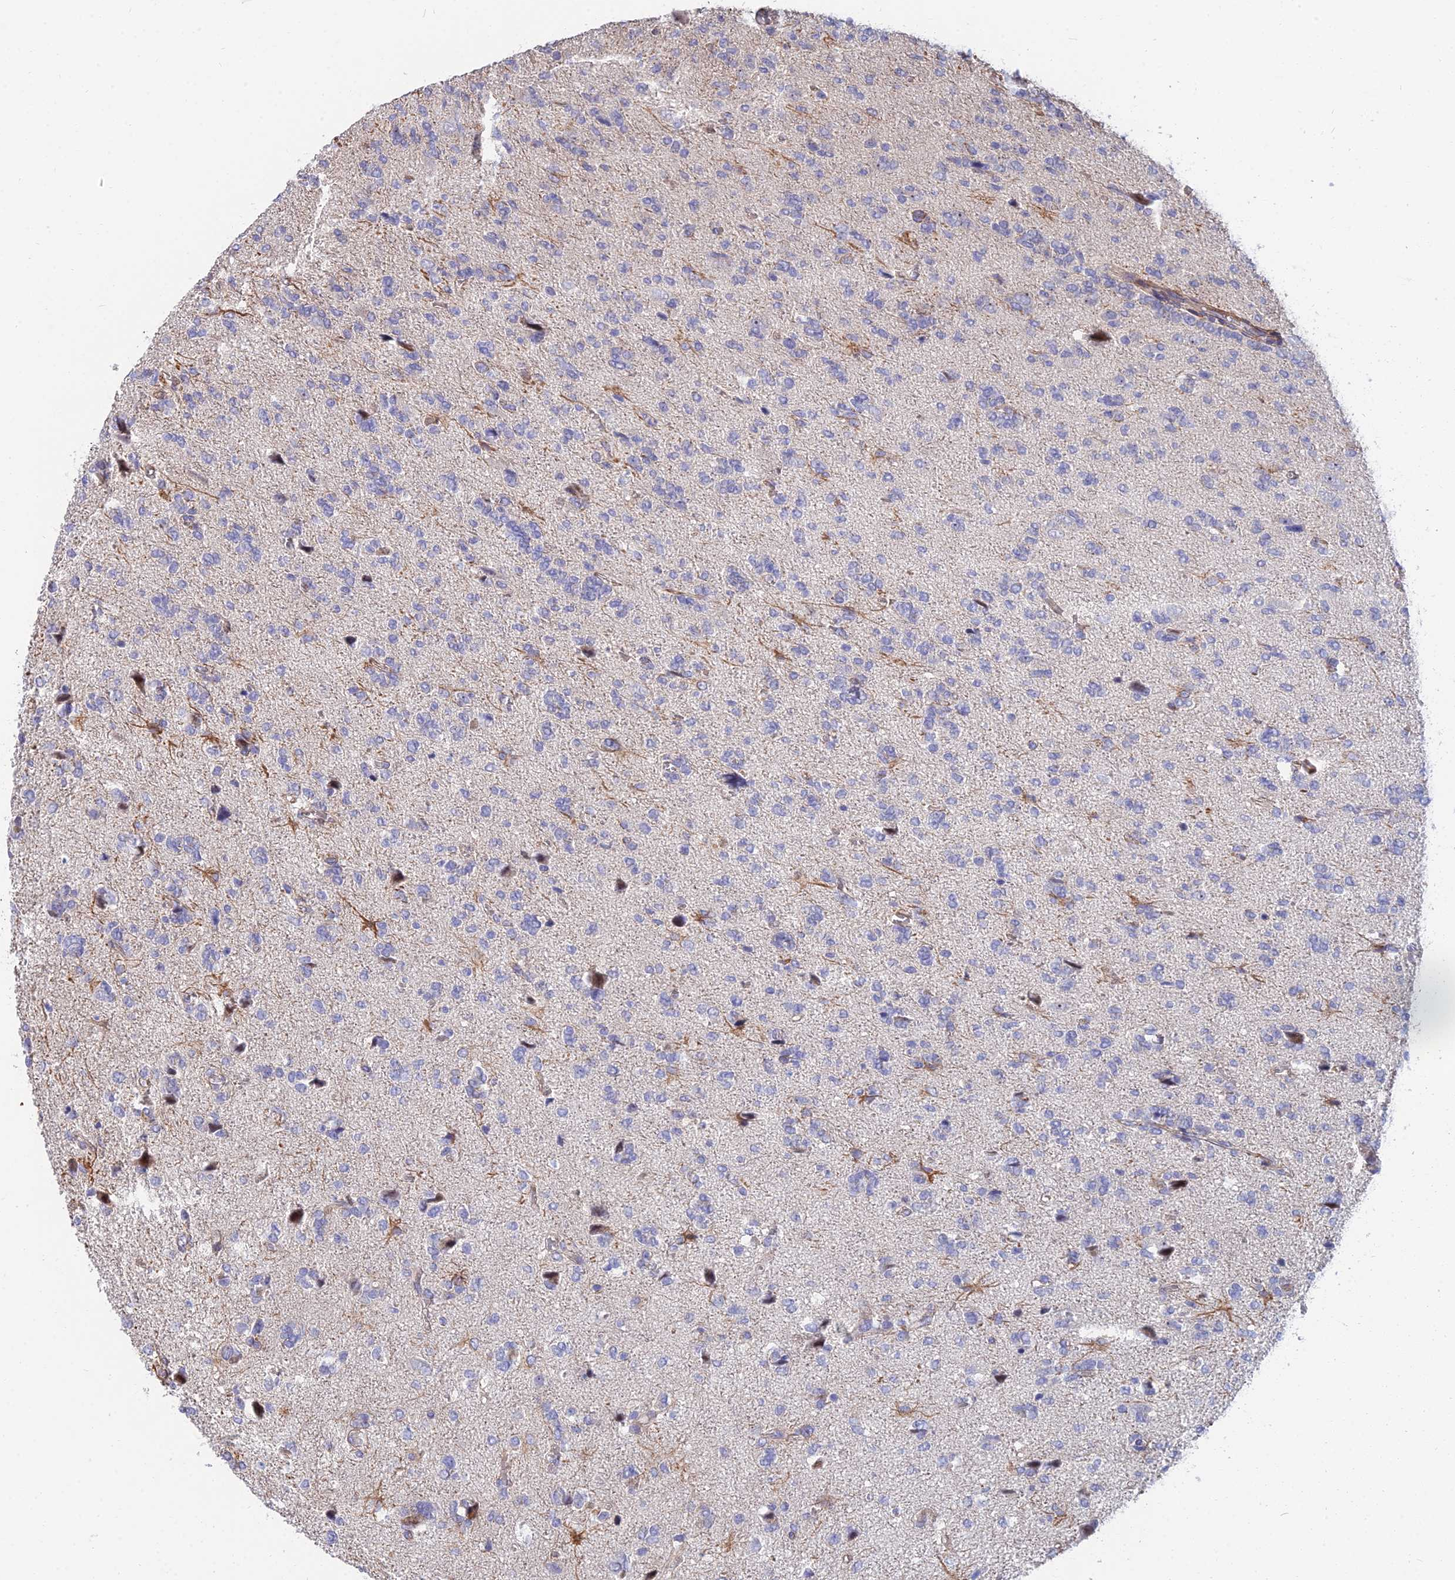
{"staining": {"intensity": "negative", "quantity": "none", "location": "none"}, "tissue": "glioma", "cell_type": "Tumor cells", "image_type": "cancer", "snomed": [{"axis": "morphology", "description": "Glioma, malignant, High grade"}, {"axis": "topography", "description": "Brain"}], "caption": "The photomicrograph shows no staining of tumor cells in glioma.", "gene": "TRIM43B", "patient": {"sex": "female", "age": 59}}